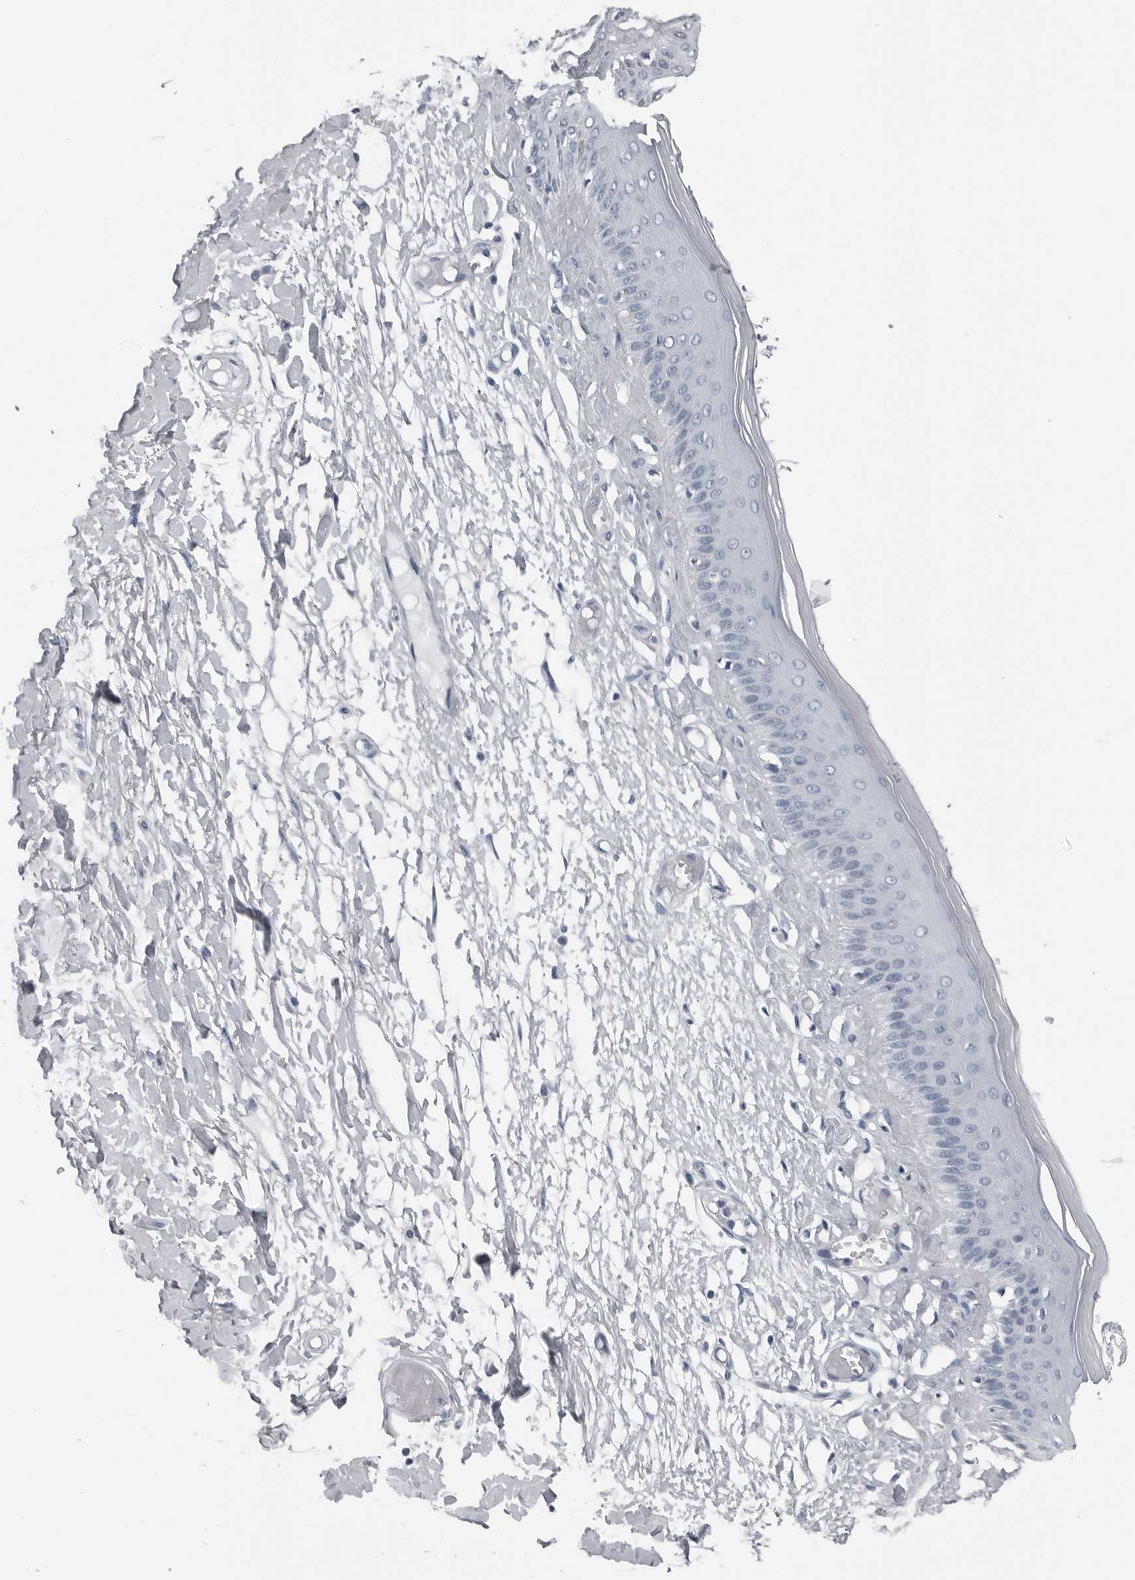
{"staining": {"intensity": "negative", "quantity": "none", "location": "none"}, "tissue": "skin", "cell_type": "Epidermal cells", "image_type": "normal", "snomed": [{"axis": "morphology", "description": "Normal tissue, NOS"}, {"axis": "topography", "description": "Vulva"}], "caption": "Epidermal cells are negative for protein expression in normal human skin. (Brightfield microscopy of DAB immunohistochemistry (IHC) at high magnification).", "gene": "SPINK1", "patient": {"sex": "female", "age": 73}}